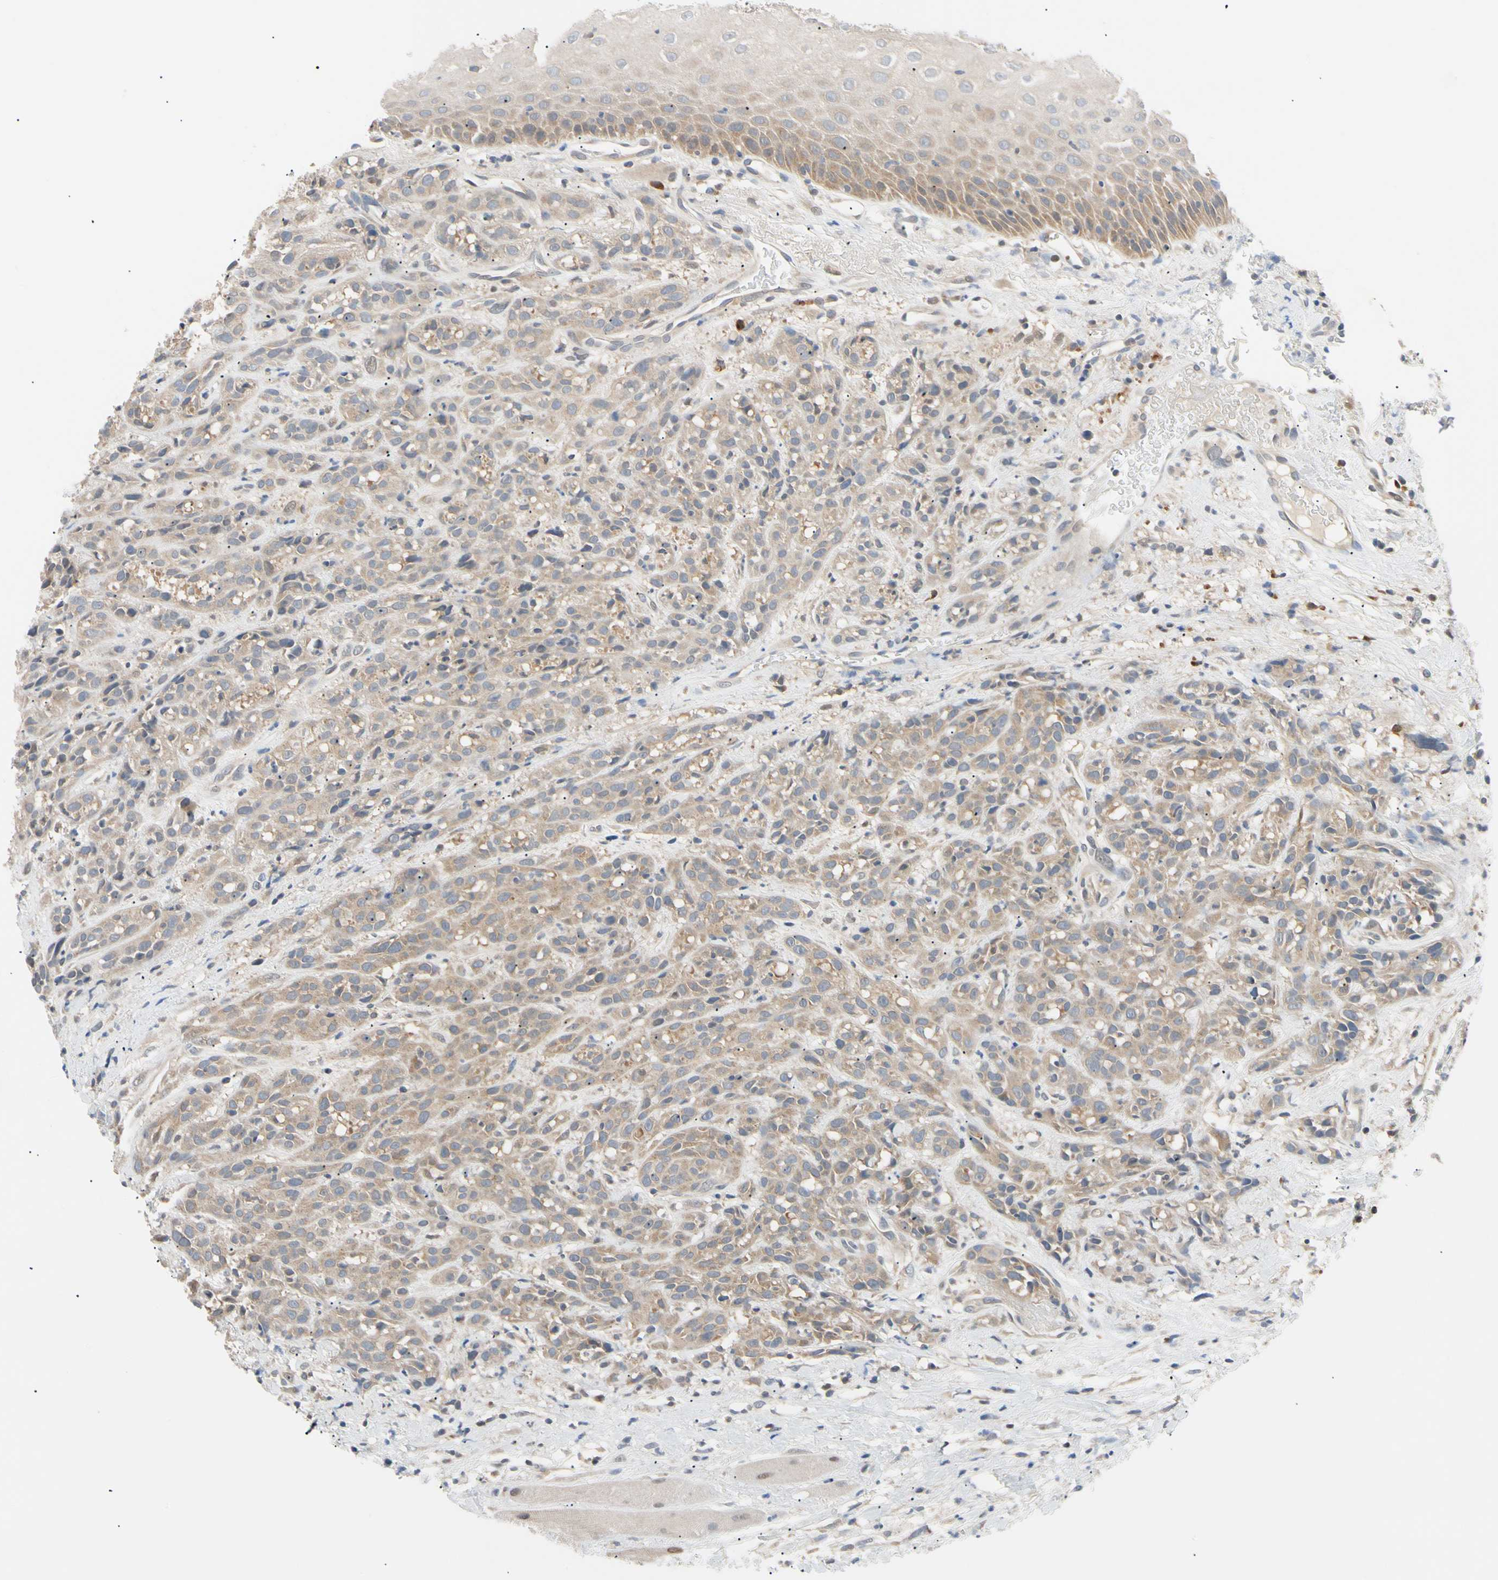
{"staining": {"intensity": "weak", "quantity": ">75%", "location": "cytoplasmic/membranous"}, "tissue": "head and neck cancer", "cell_type": "Tumor cells", "image_type": "cancer", "snomed": [{"axis": "morphology", "description": "Normal tissue, NOS"}, {"axis": "morphology", "description": "Squamous cell carcinoma, NOS"}, {"axis": "topography", "description": "Cartilage tissue"}, {"axis": "topography", "description": "Head-Neck"}], "caption": "This photomicrograph displays IHC staining of human head and neck cancer (squamous cell carcinoma), with low weak cytoplasmic/membranous expression in approximately >75% of tumor cells.", "gene": "SEC23B", "patient": {"sex": "male", "age": 62}}